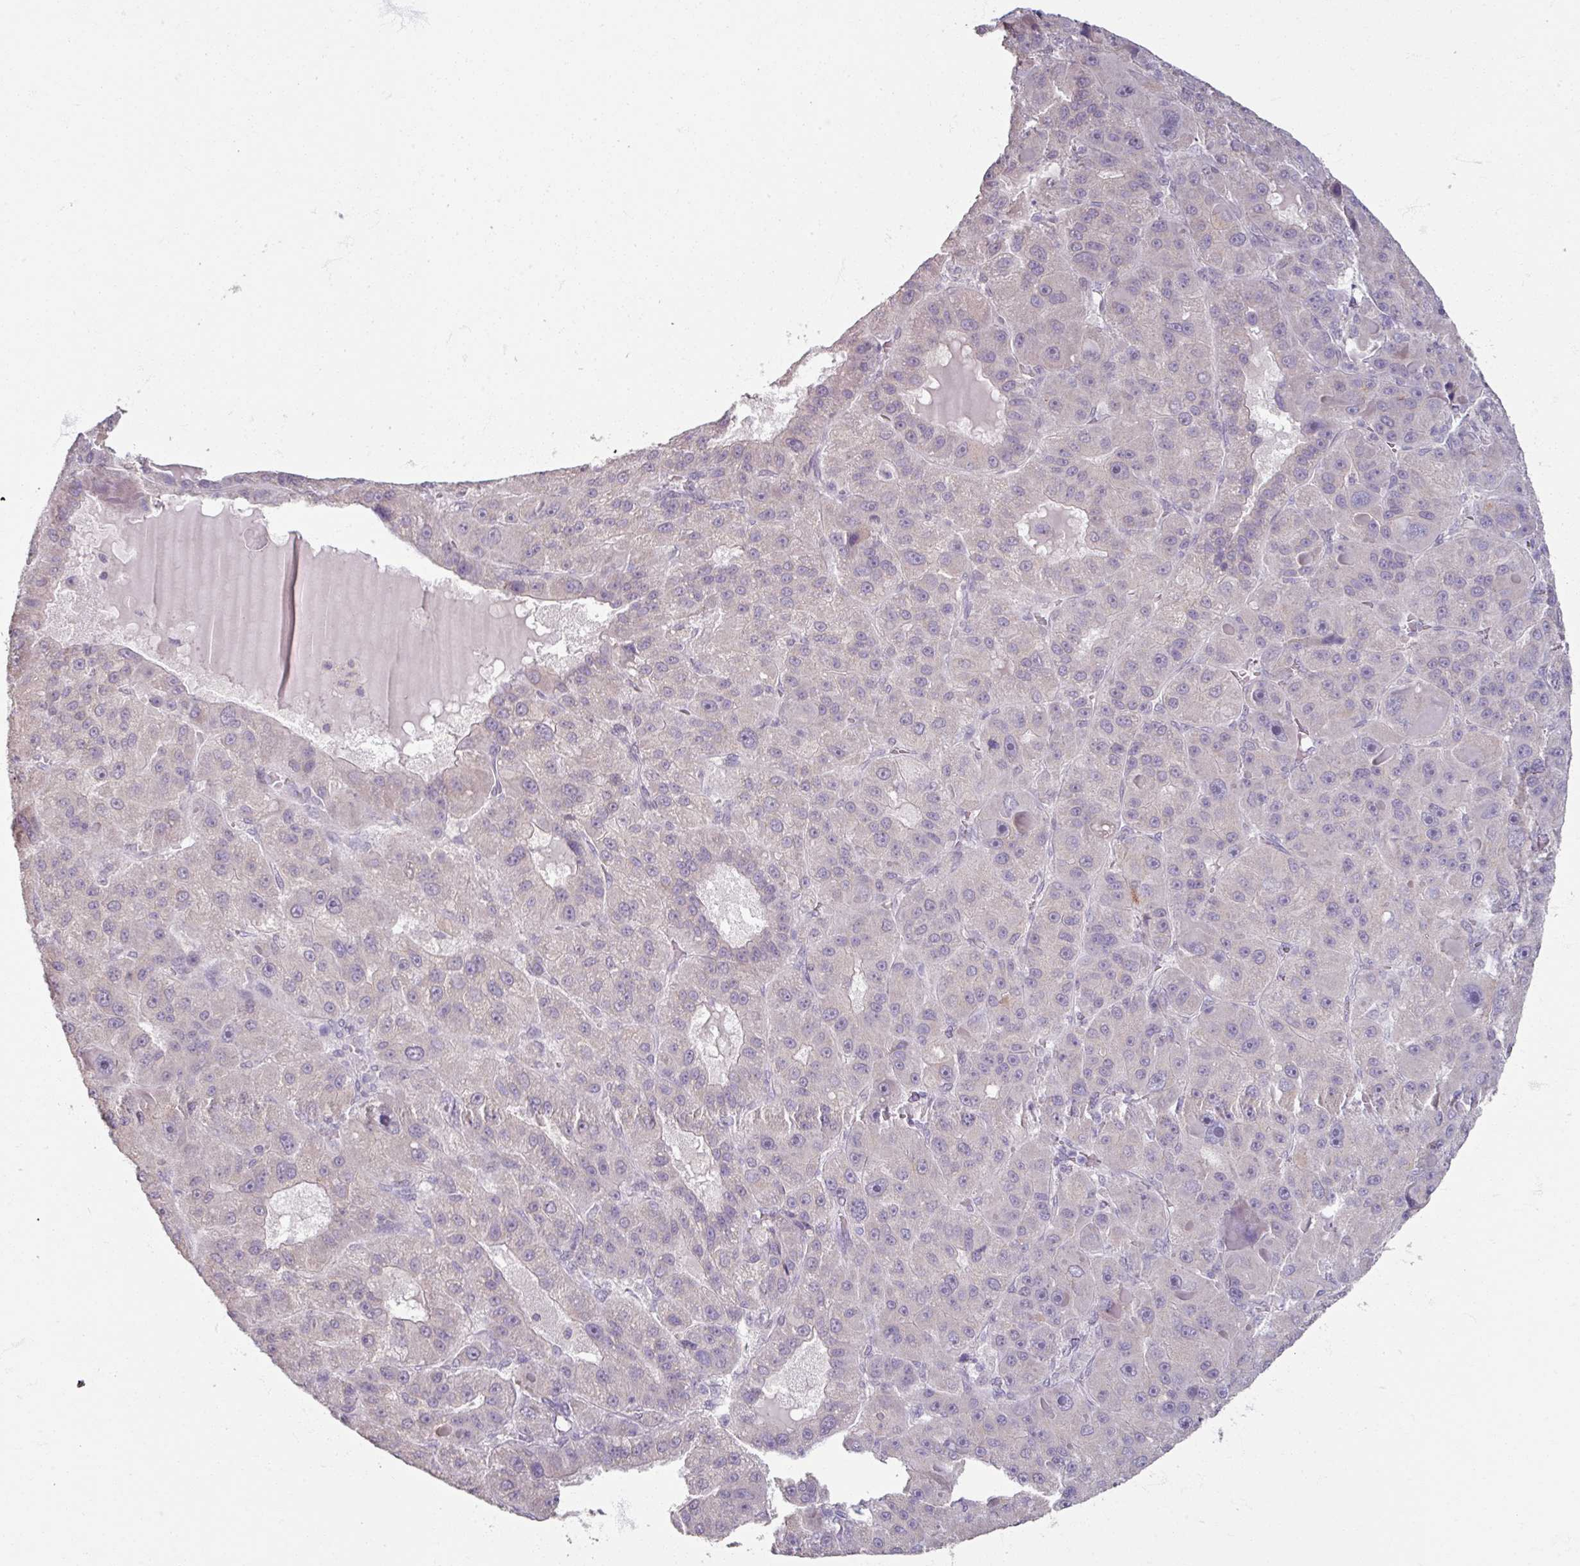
{"staining": {"intensity": "negative", "quantity": "none", "location": "none"}, "tissue": "liver cancer", "cell_type": "Tumor cells", "image_type": "cancer", "snomed": [{"axis": "morphology", "description": "Carcinoma, Hepatocellular, NOS"}, {"axis": "topography", "description": "Liver"}], "caption": "Liver cancer (hepatocellular carcinoma) stained for a protein using immunohistochemistry (IHC) exhibits no staining tumor cells.", "gene": "SOX11", "patient": {"sex": "male", "age": 76}}